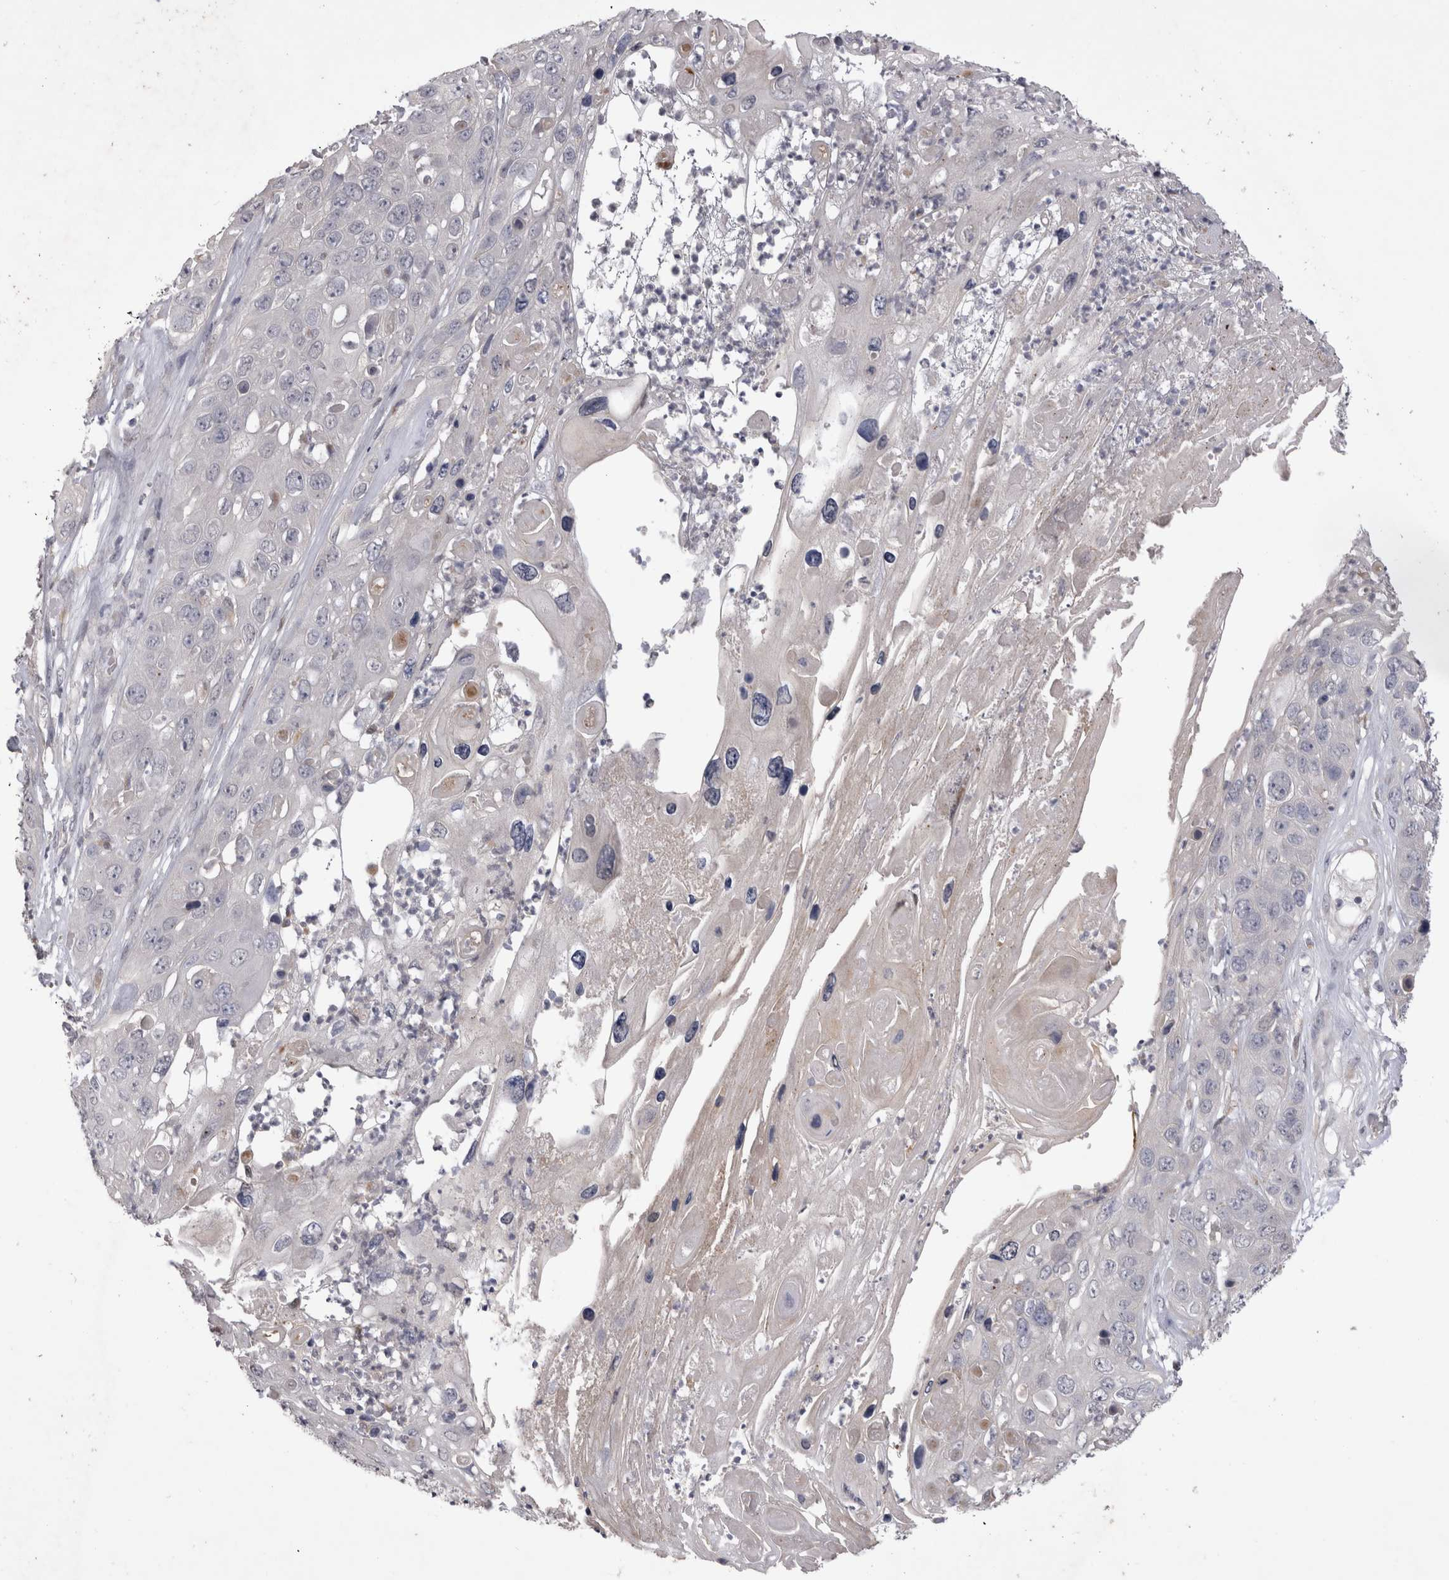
{"staining": {"intensity": "negative", "quantity": "none", "location": "none"}, "tissue": "skin cancer", "cell_type": "Tumor cells", "image_type": "cancer", "snomed": [{"axis": "morphology", "description": "Squamous cell carcinoma, NOS"}, {"axis": "topography", "description": "Skin"}], "caption": "An image of skin cancer (squamous cell carcinoma) stained for a protein exhibits no brown staining in tumor cells. Nuclei are stained in blue.", "gene": "CTBS", "patient": {"sex": "male", "age": 55}}